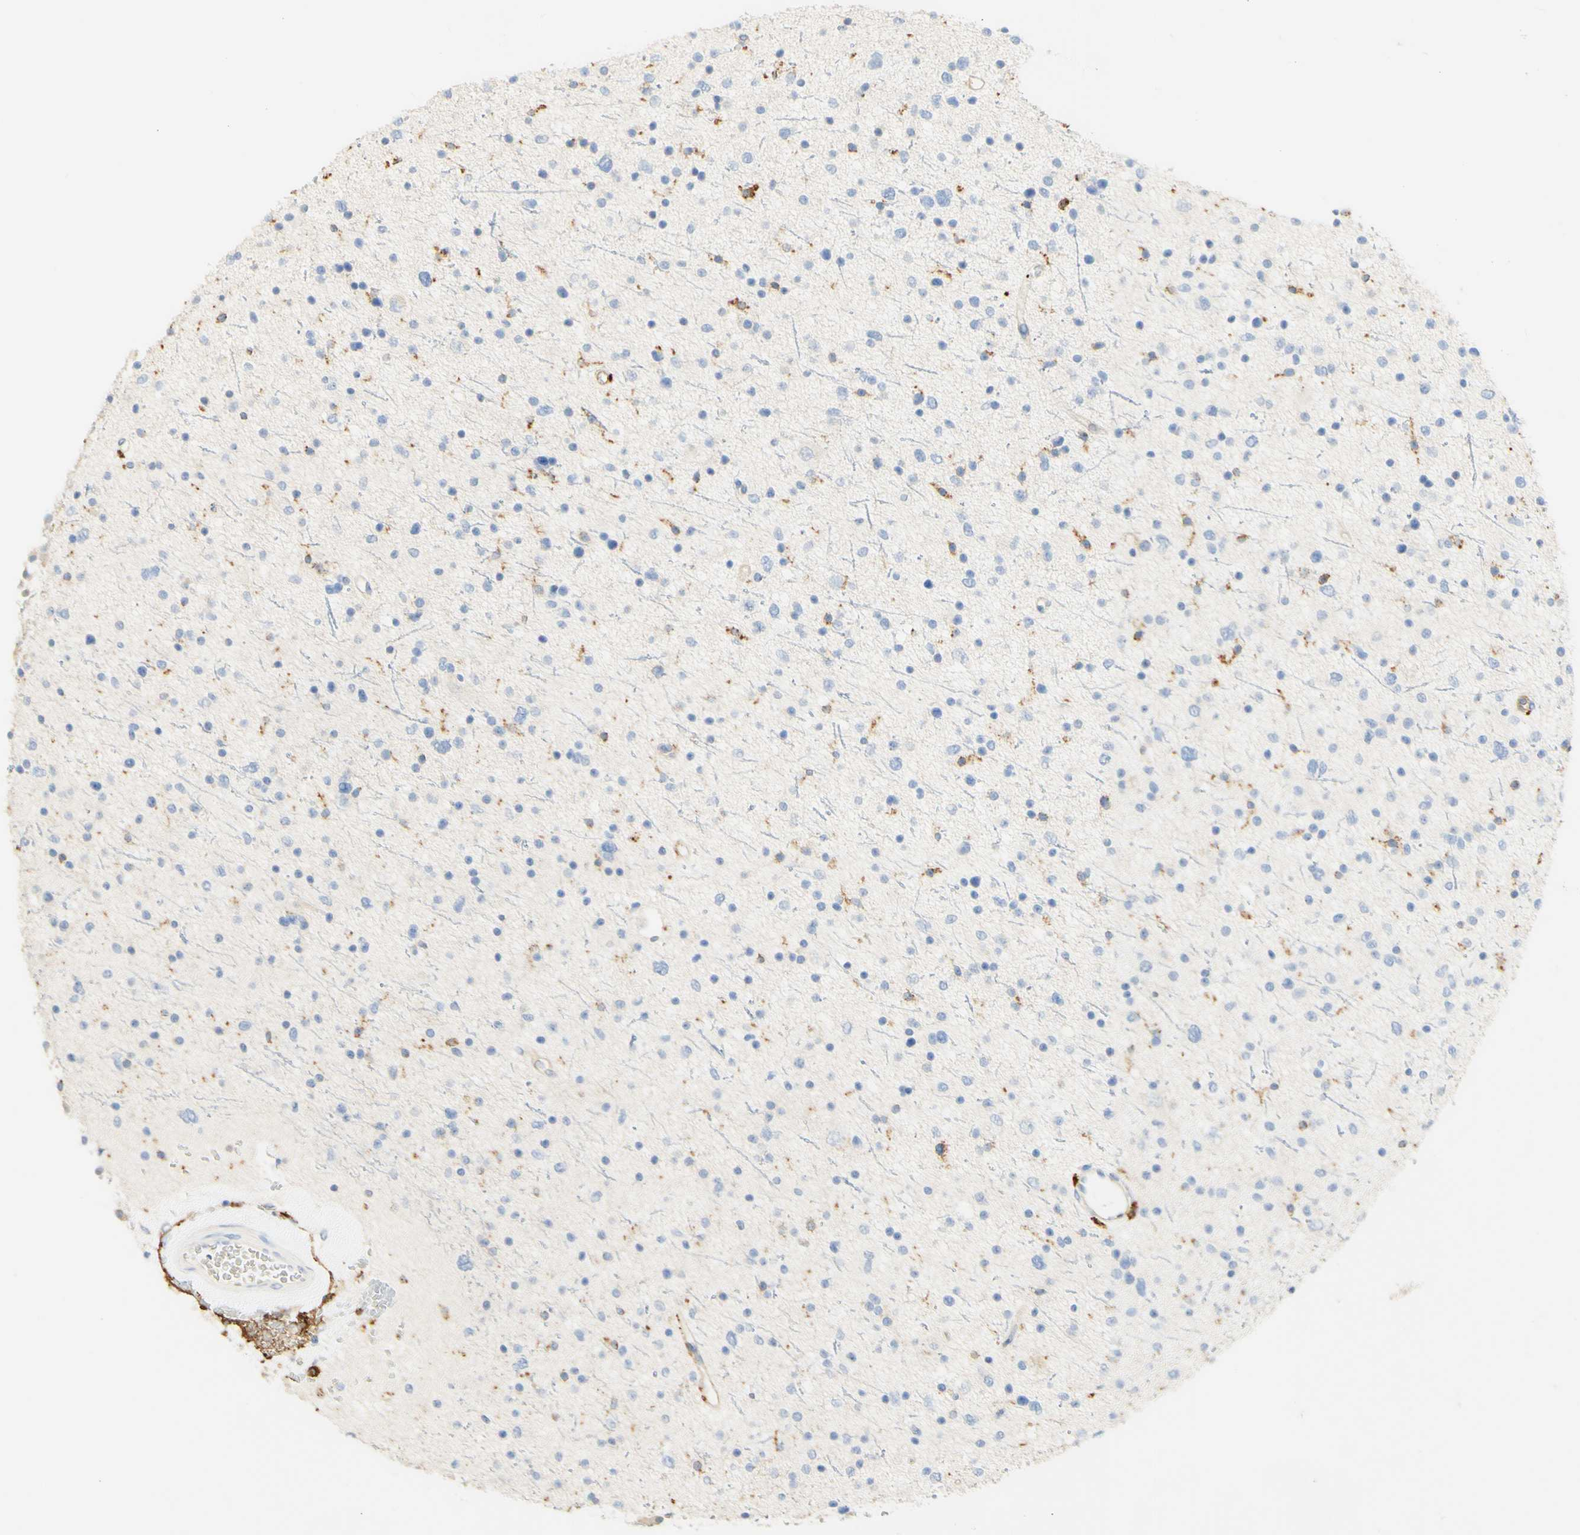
{"staining": {"intensity": "negative", "quantity": "none", "location": "none"}, "tissue": "glioma", "cell_type": "Tumor cells", "image_type": "cancer", "snomed": [{"axis": "morphology", "description": "Glioma, malignant, Low grade"}, {"axis": "topography", "description": "Brain"}], "caption": "Tumor cells show no significant protein expression in glioma.", "gene": "FCGRT", "patient": {"sex": "female", "age": 37}}